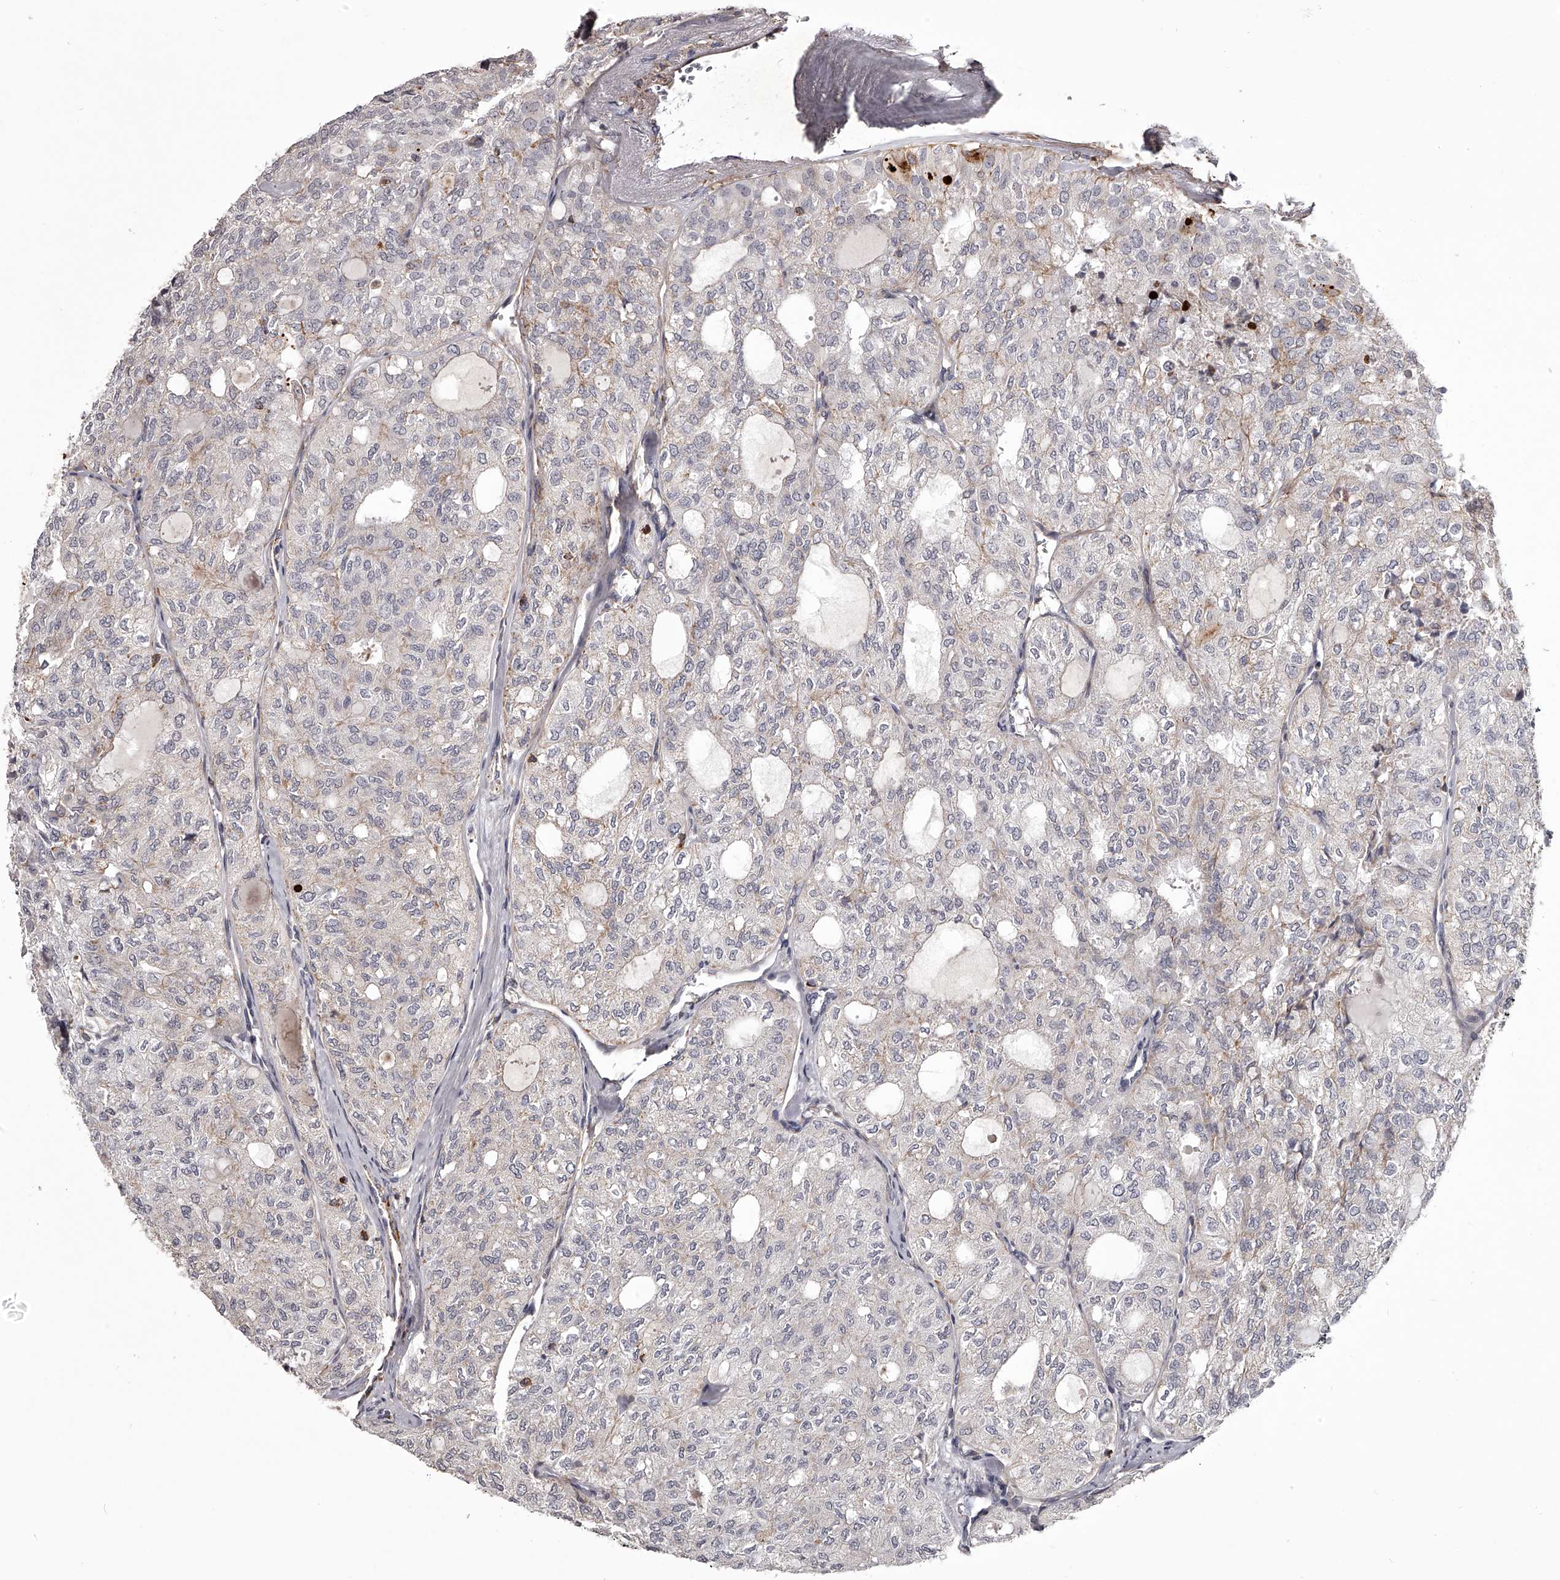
{"staining": {"intensity": "negative", "quantity": "none", "location": "none"}, "tissue": "thyroid cancer", "cell_type": "Tumor cells", "image_type": "cancer", "snomed": [{"axis": "morphology", "description": "Follicular adenoma carcinoma, NOS"}, {"axis": "topography", "description": "Thyroid gland"}], "caption": "IHC of follicular adenoma carcinoma (thyroid) shows no expression in tumor cells. Nuclei are stained in blue.", "gene": "RRP36", "patient": {"sex": "male", "age": 75}}